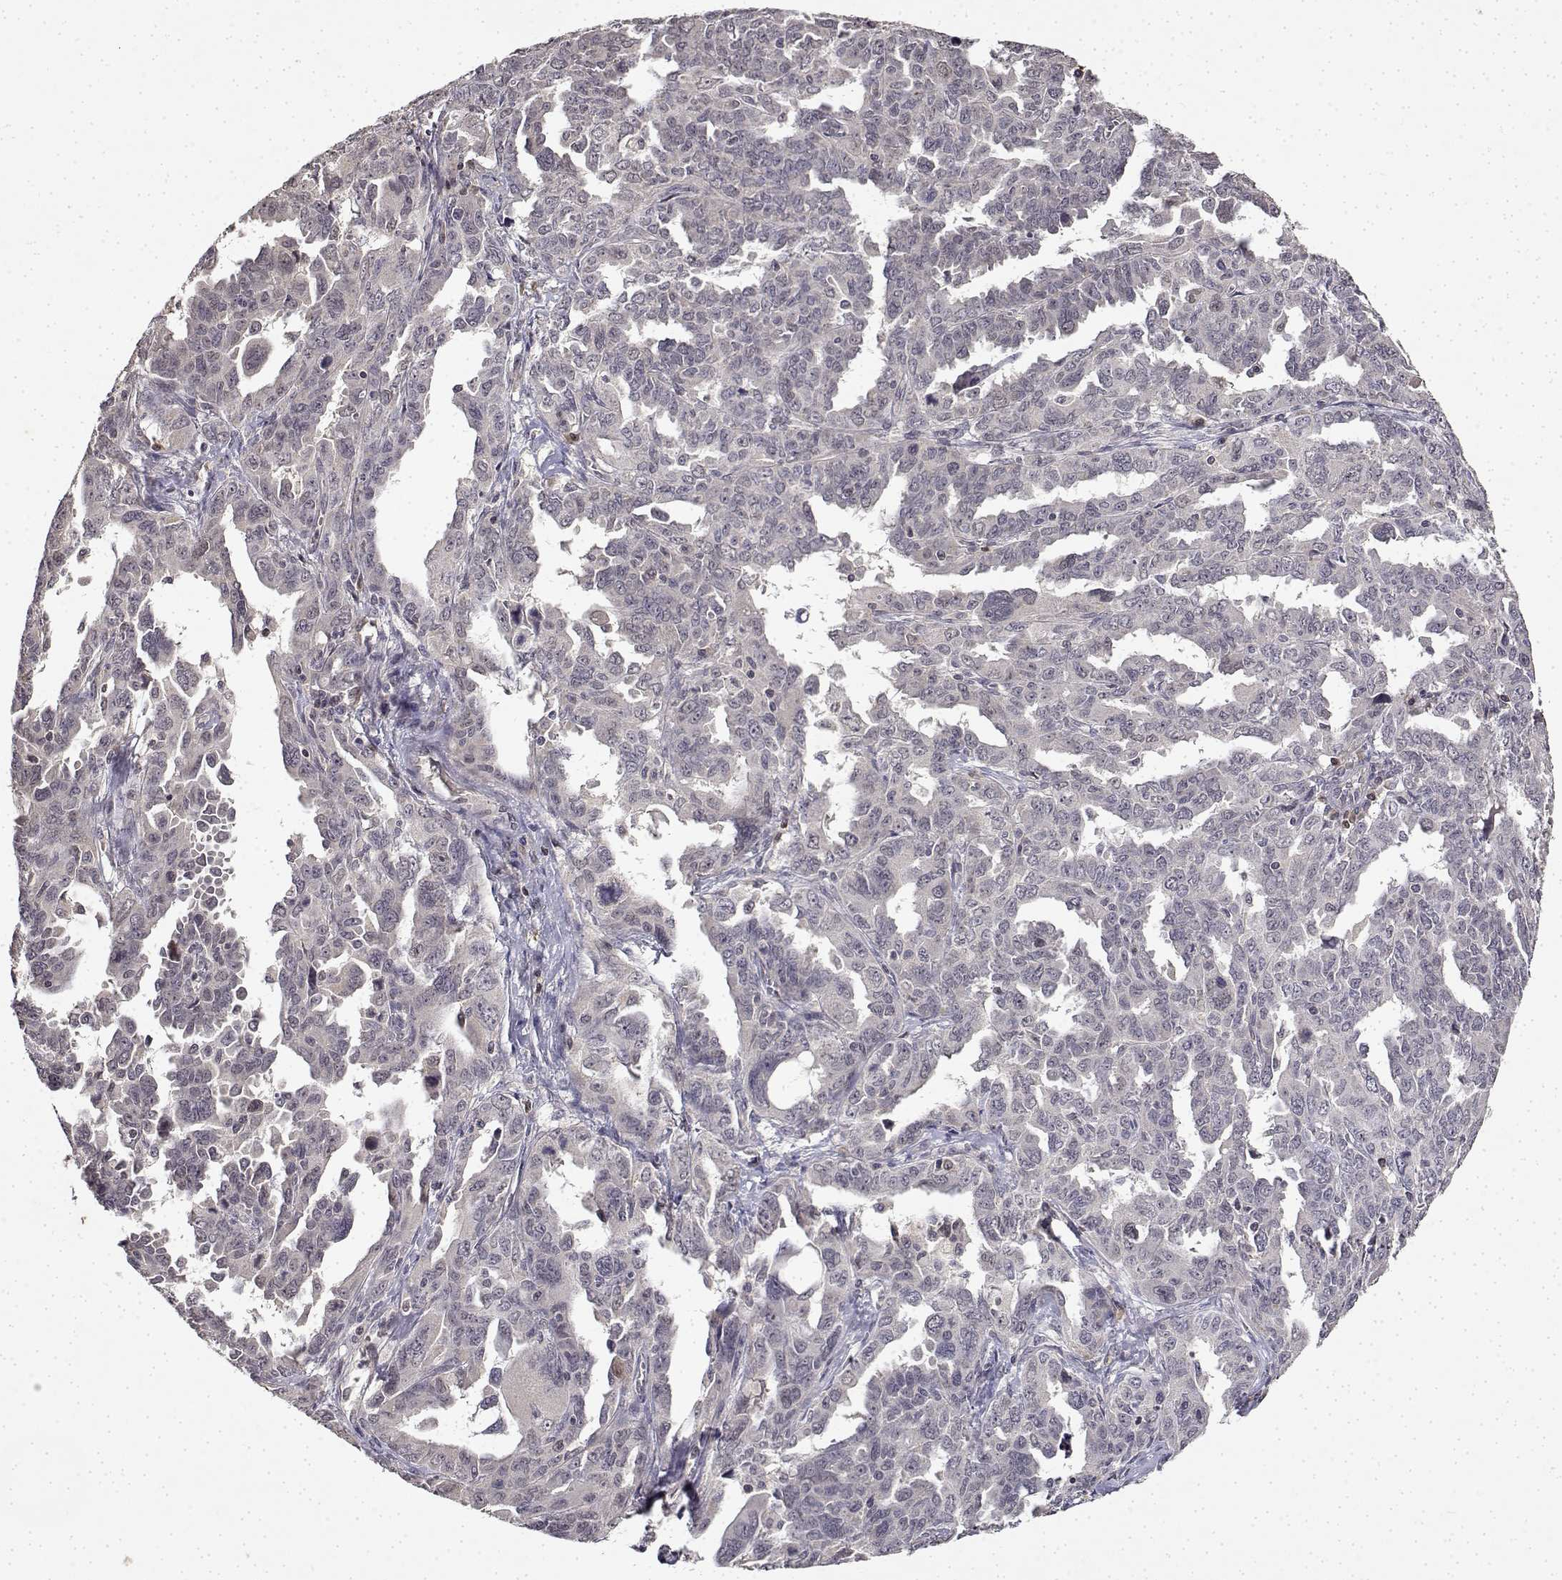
{"staining": {"intensity": "negative", "quantity": "none", "location": "none"}, "tissue": "ovarian cancer", "cell_type": "Tumor cells", "image_type": "cancer", "snomed": [{"axis": "morphology", "description": "Adenocarcinoma, NOS"}, {"axis": "morphology", "description": "Carcinoma, endometroid"}, {"axis": "topography", "description": "Ovary"}], "caption": "The micrograph reveals no significant expression in tumor cells of adenocarcinoma (ovarian). The staining is performed using DAB brown chromogen with nuclei counter-stained in using hematoxylin.", "gene": "BDNF", "patient": {"sex": "female", "age": 72}}